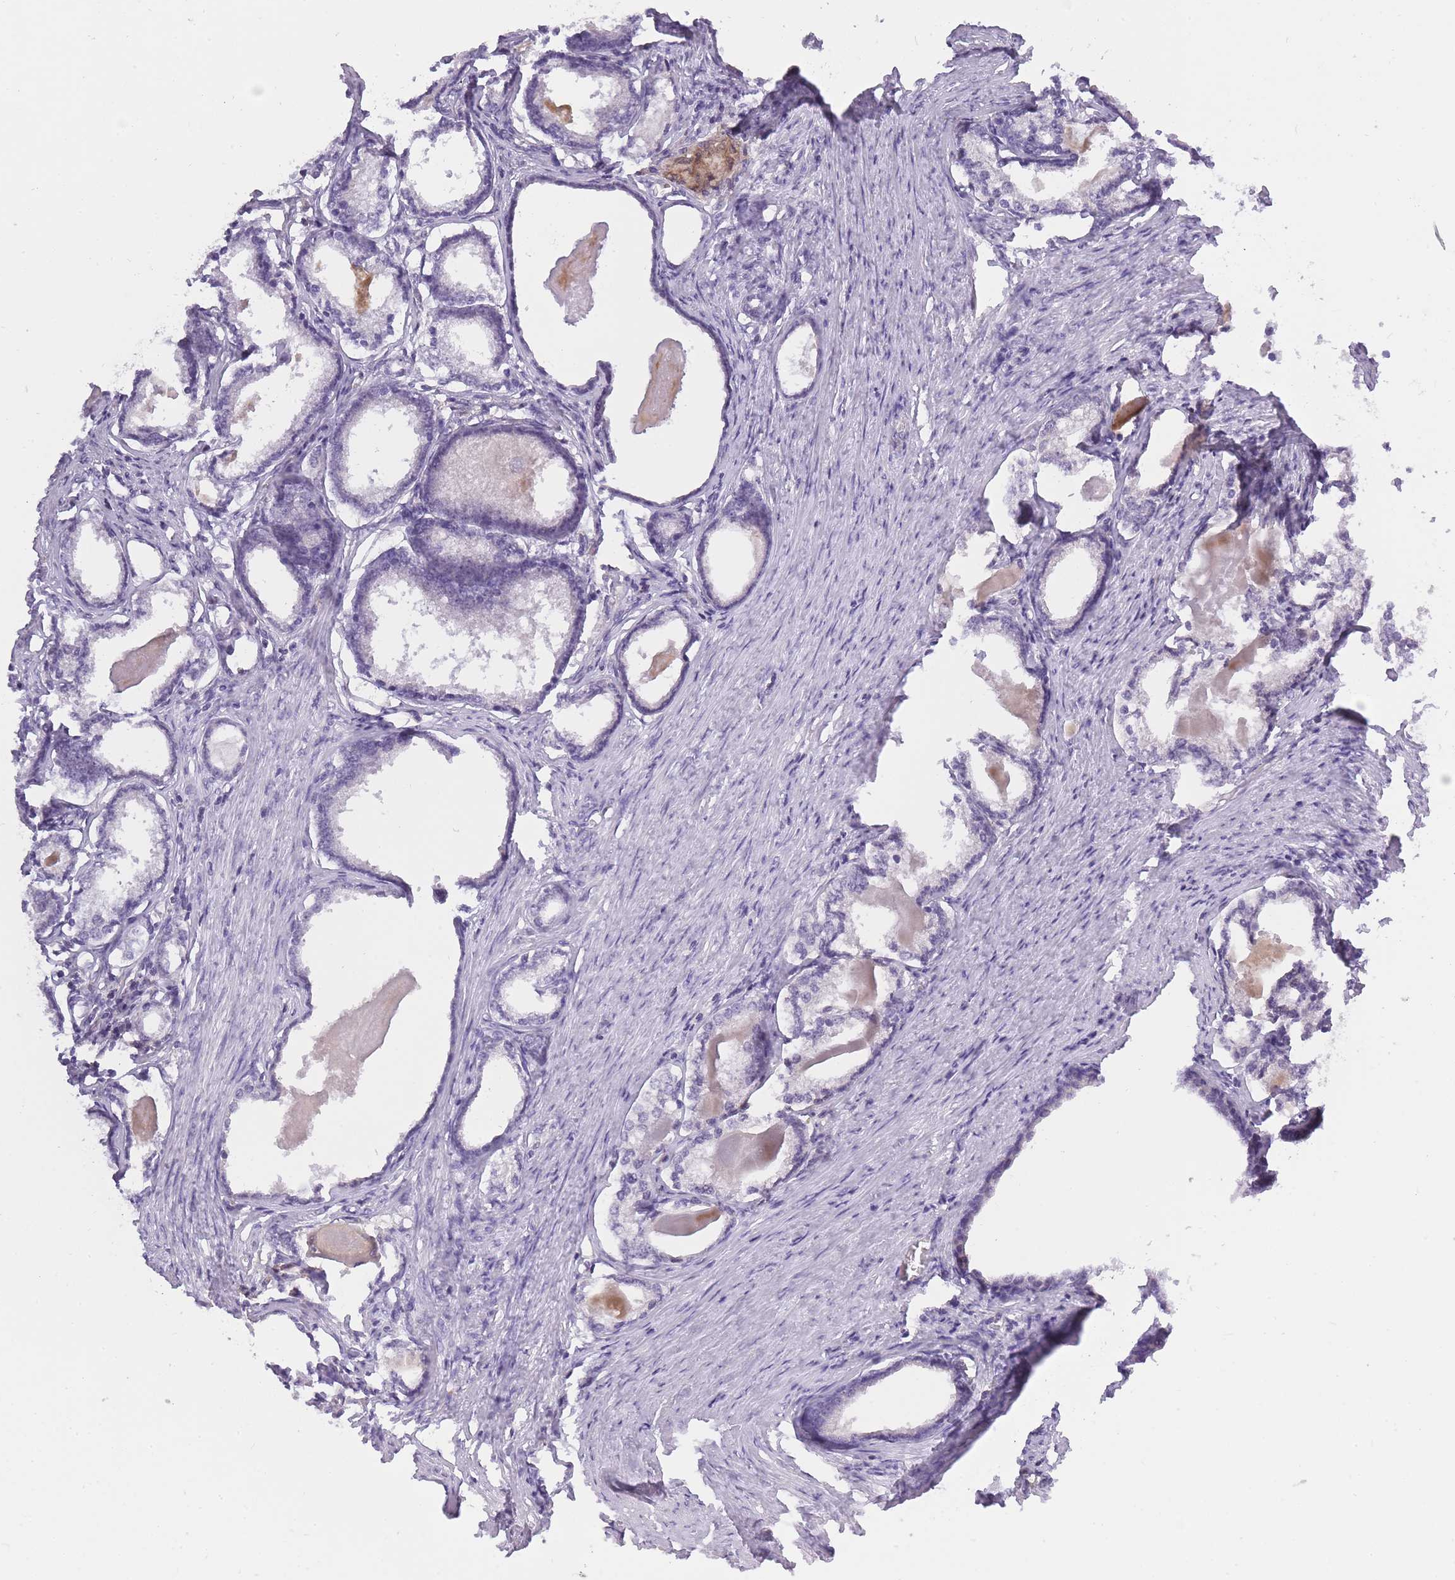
{"staining": {"intensity": "negative", "quantity": "none", "location": "none"}, "tissue": "prostate cancer", "cell_type": "Tumor cells", "image_type": "cancer", "snomed": [{"axis": "morphology", "description": "Adenocarcinoma, High grade"}, {"axis": "topography", "description": "Prostate"}], "caption": "IHC of human prostate adenocarcinoma (high-grade) shows no expression in tumor cells.", "gene": "CXorf38", "patient": {"sex": "male", "age": 69}}